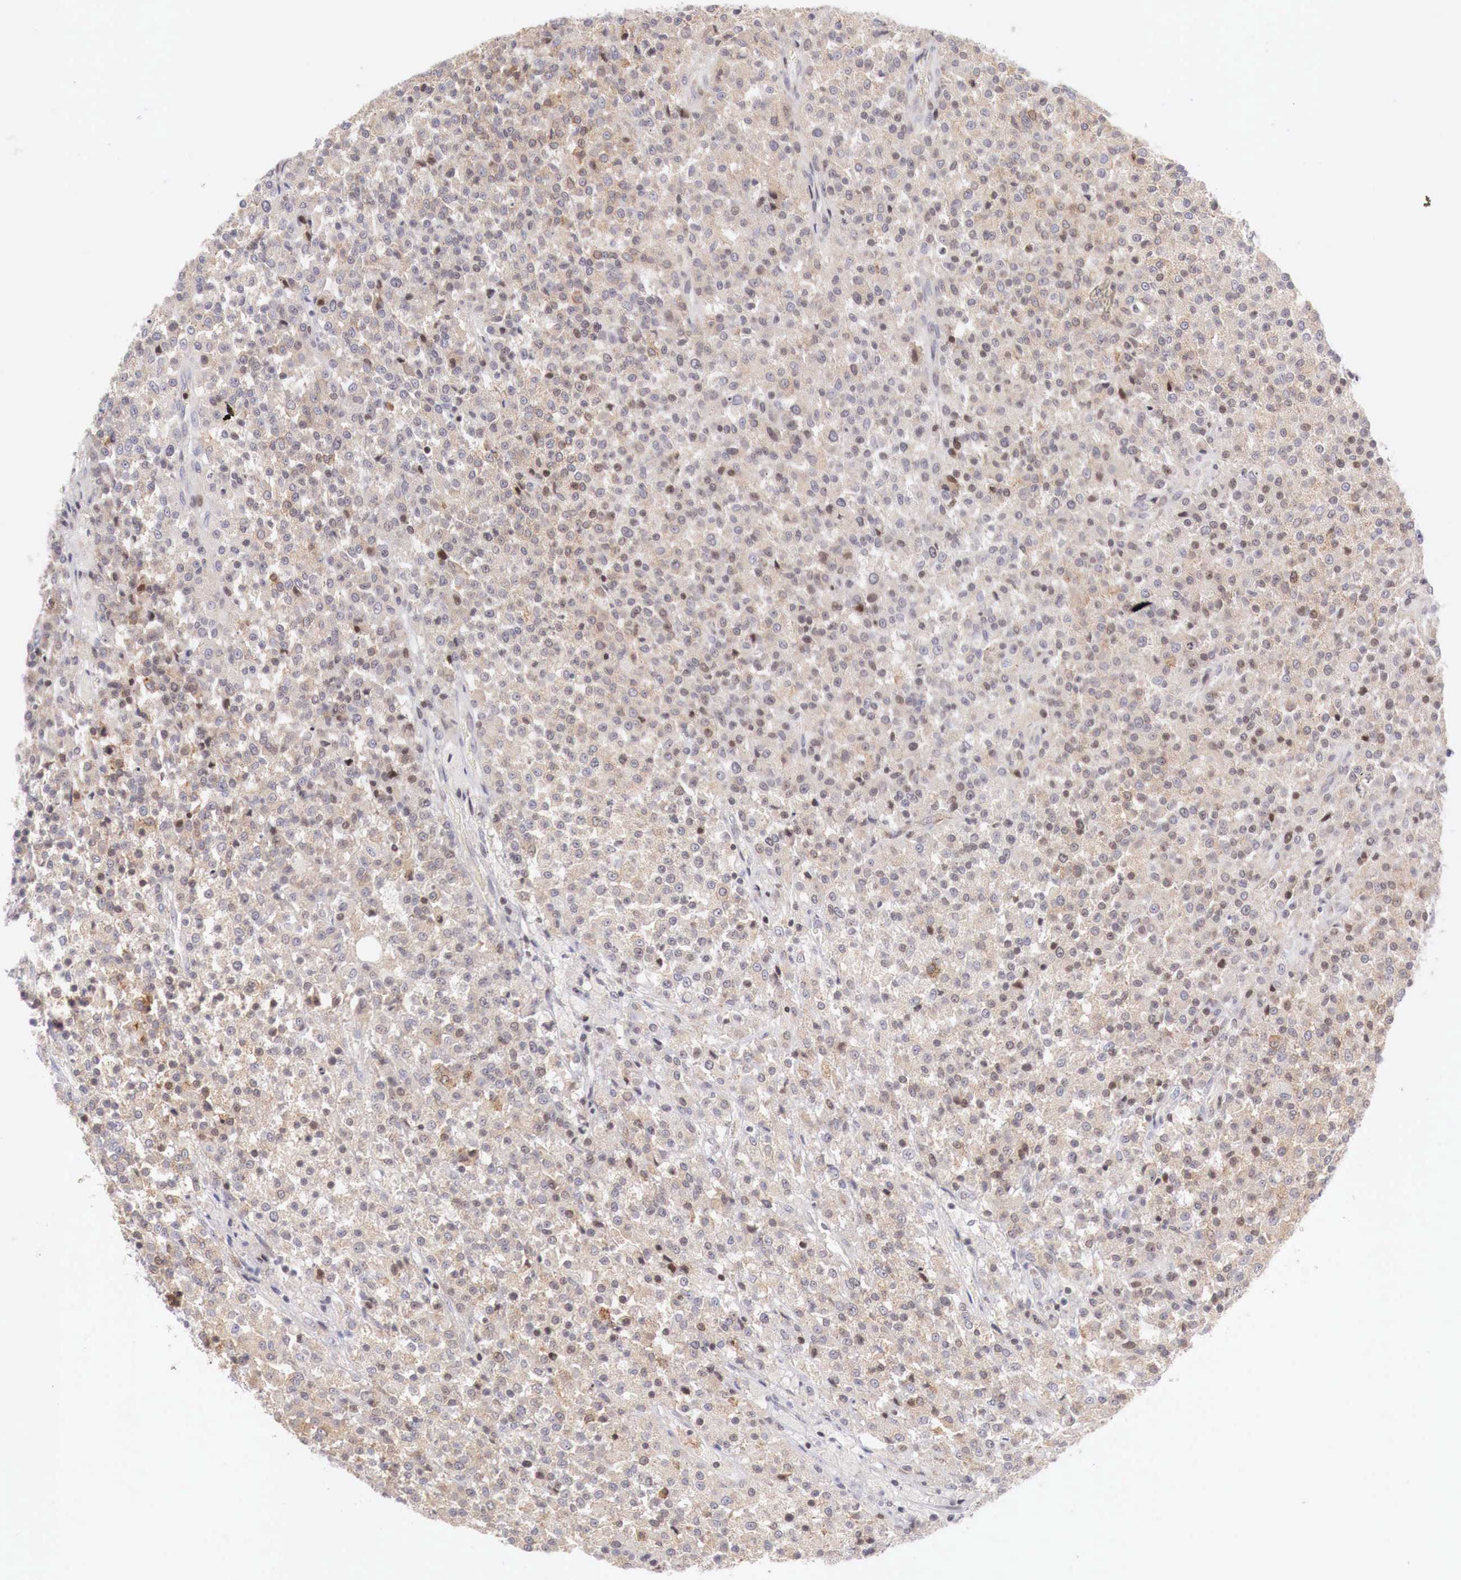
{"staining": {"intensity": "weak", "quantity": "<25%", "location": "nuclear"}, "tissue": "testis cancer", "cell_type": "Tumor cells", "image_type": "cancer", "snomed": [{"axis": "morphology", "description": "Seminoma, NOS"}, {"axis": "topography", "description": "Testis"}], "caption": "Testis seminoma was stained to show a protein in brown. There is no significant staining in tumor cells. Nuclei are stained in blue.", "gene": "CLCN5", "patient": {"sex": "male", "age": 59}}